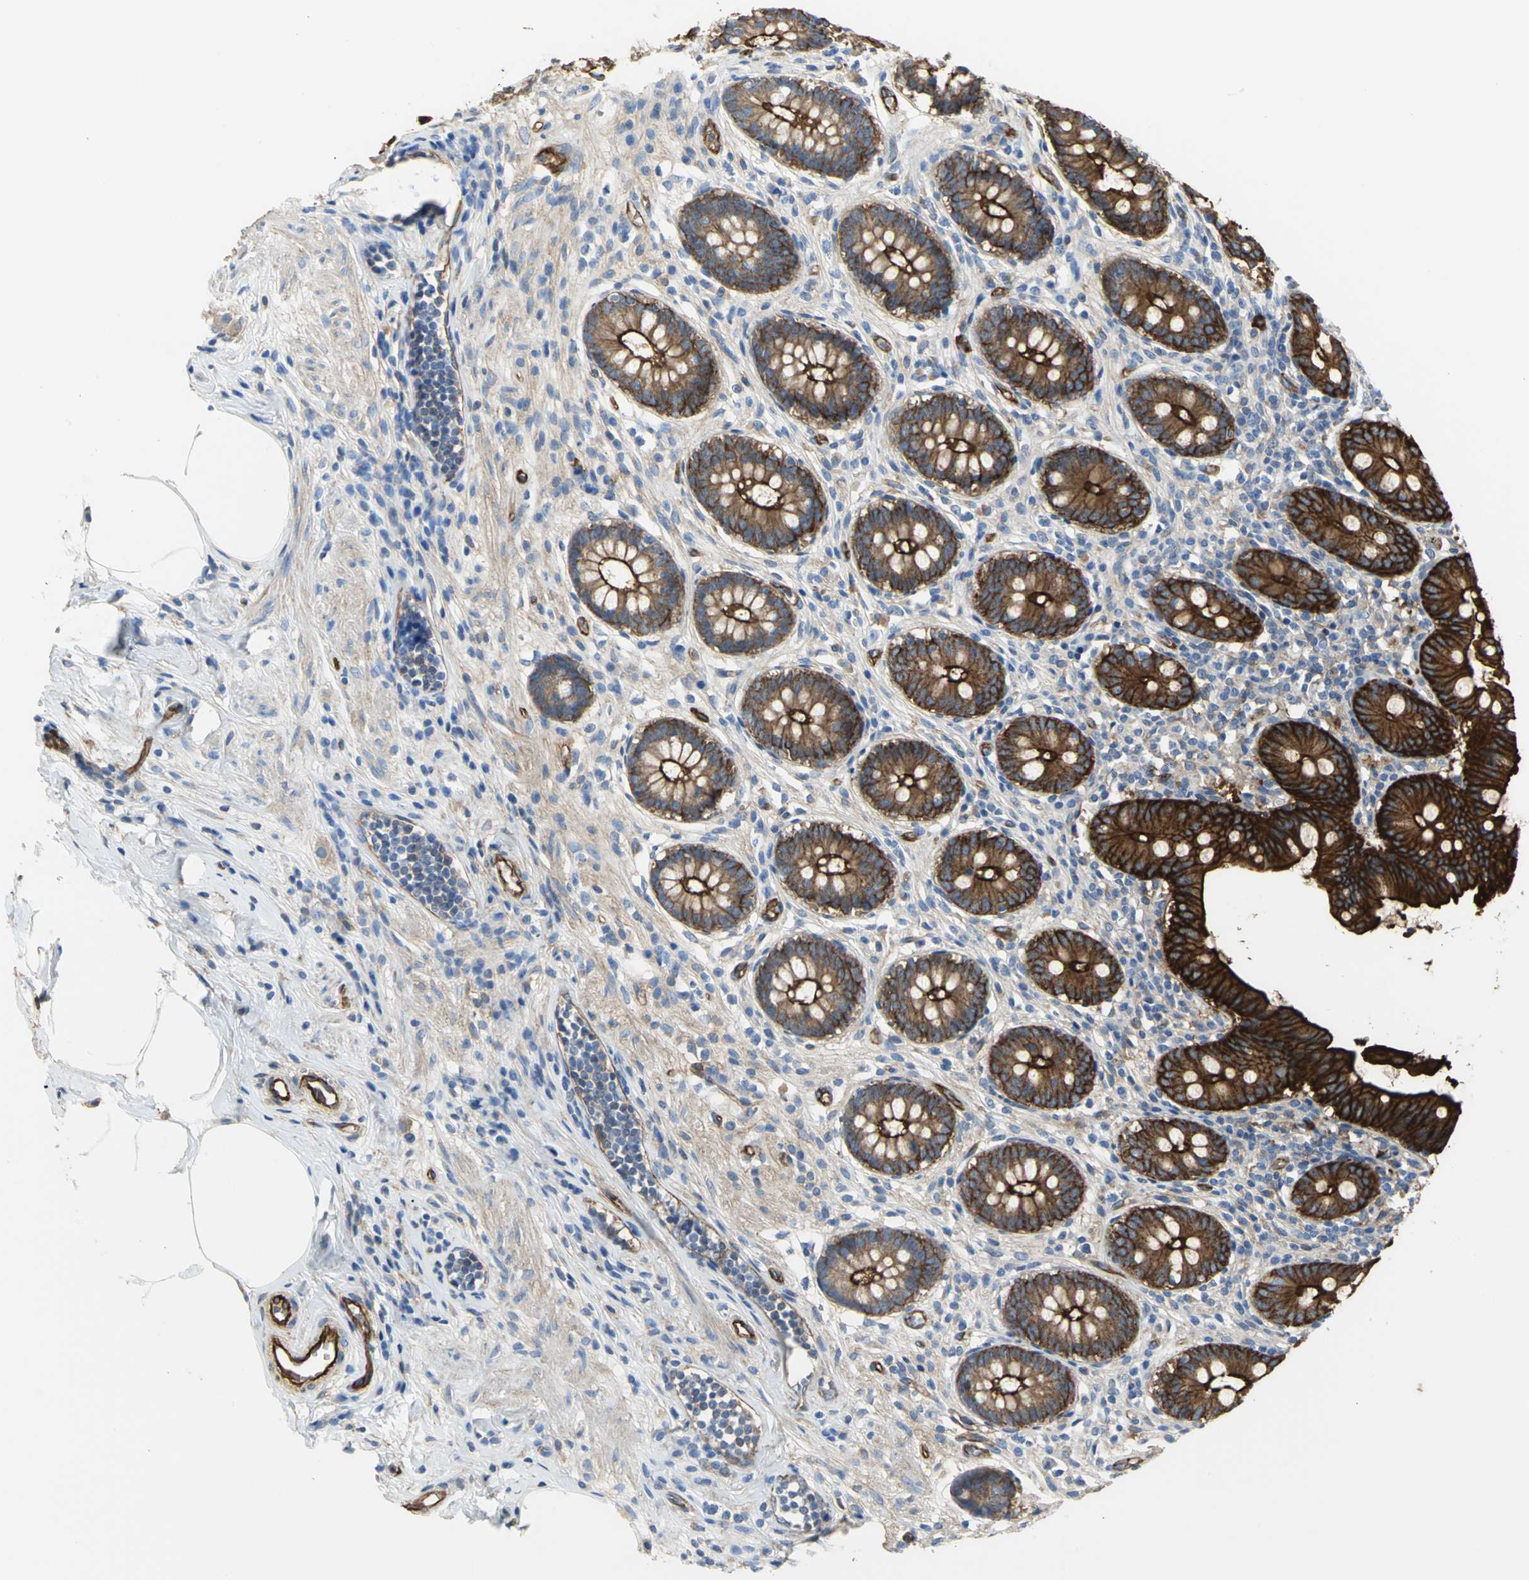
{"staining": {"intensity": "strong", "quantity": ">75%", "location": "cytoplasmic/membranous"}, "tissue": "appendix", "cell_type": "Glandular cells", "image_type": "normal", "snomed": [{"axis": "morphology", "description": "Normal tissue, NOS"}, {"axis": "topography", "description": "Appendix"}], "caption": "High-magnification brightfield microscopy of normal appendix stained with DAB (3,3'-diaminobenzidine) (brown) and counterstained with hematoxylin (blue). glandular cells exhibit strong cytoplasmic/membranous staining is appreciated in about>75% of cells.", "gene": "FLNB", "patient": {"sex": "female", "age": 50}}